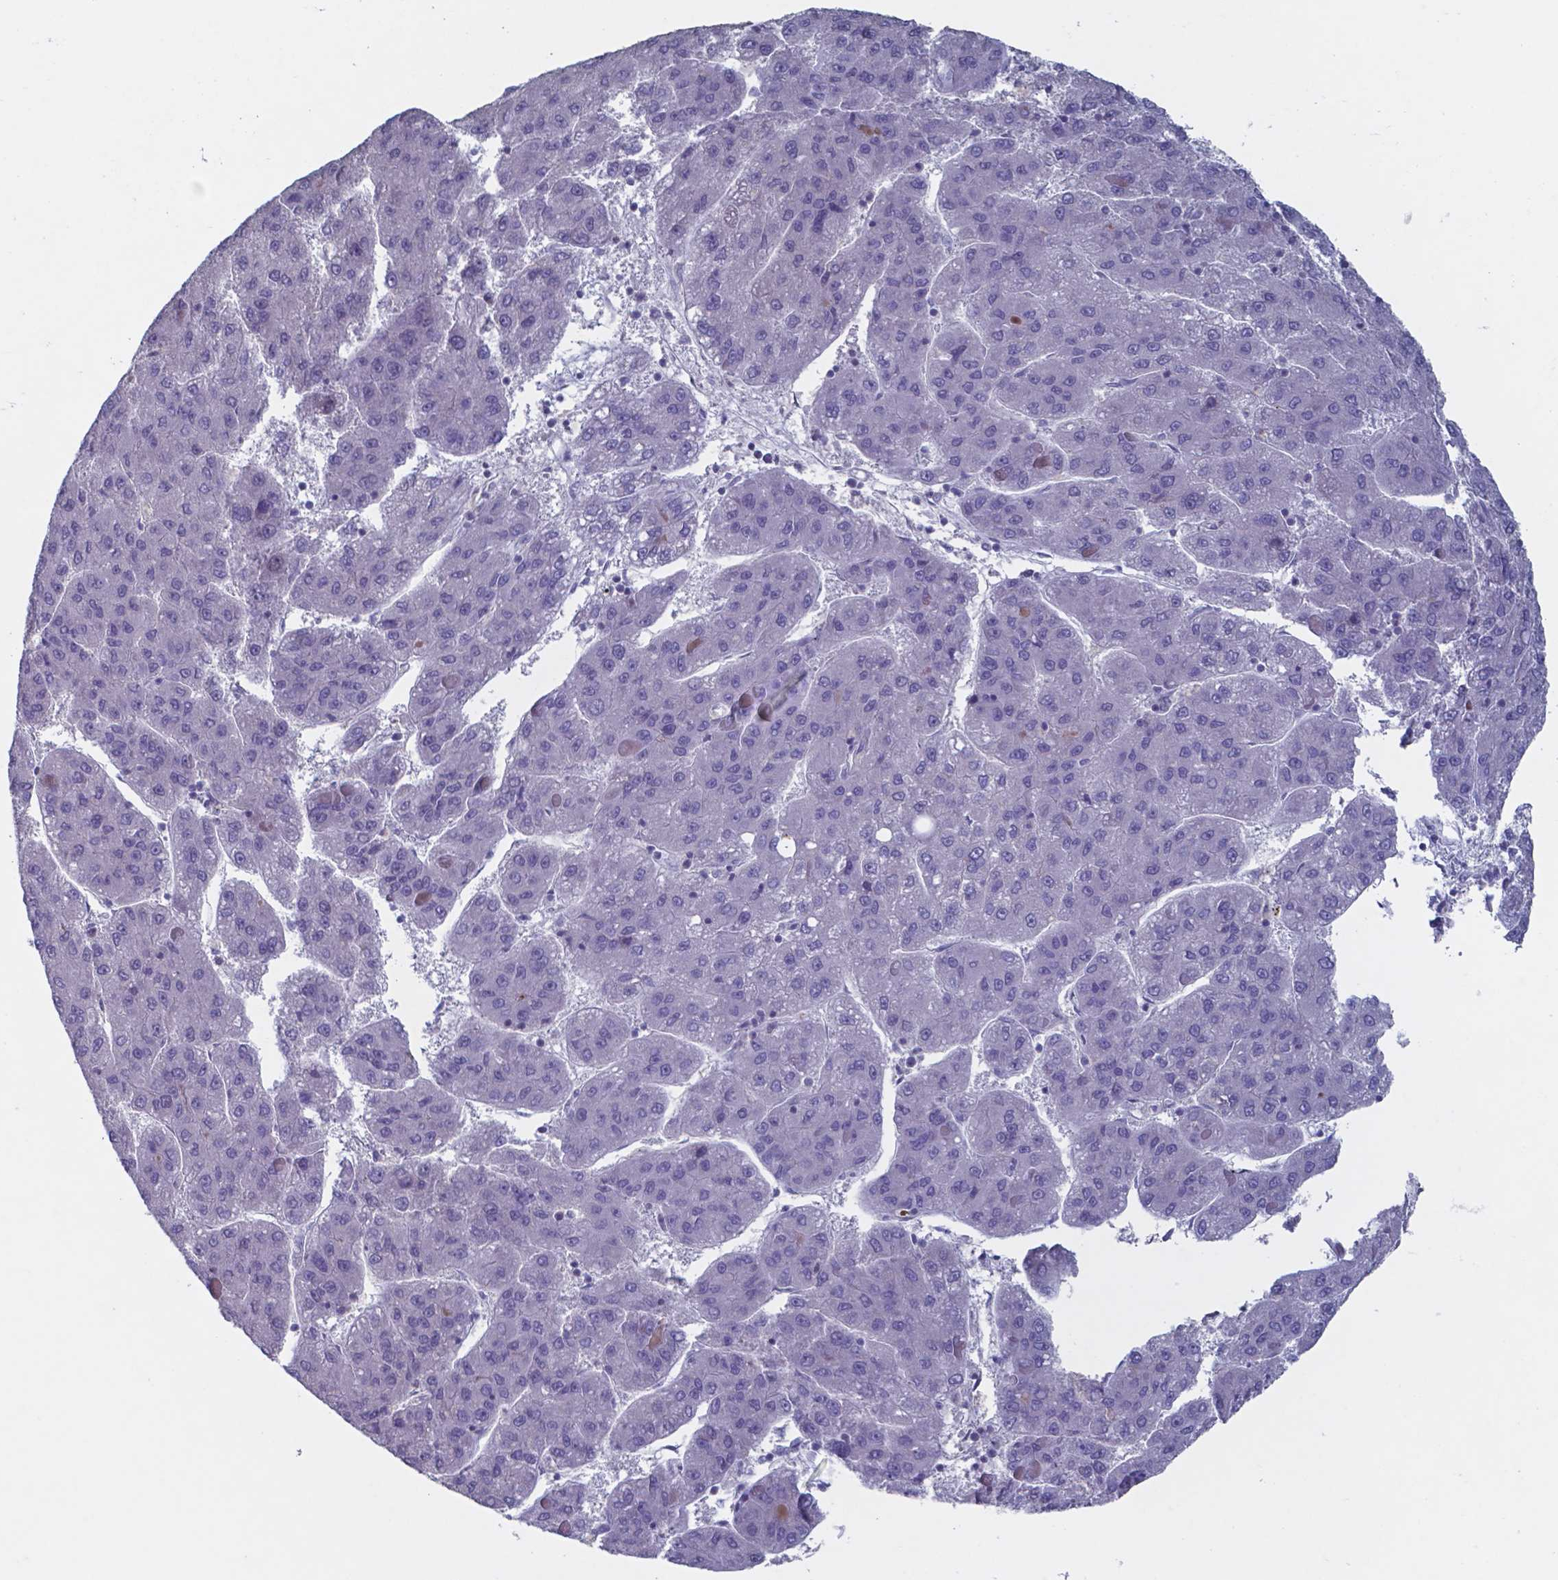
{"staining": {"intensity": "negative", "quantity": "none", "location": "none"}, "tissue": "liver cancer", "cell_type": "Tumor cells", "image_type": "cancer", "snomed": [{"axis": "morphology", "description": "Carcinoma, Hepatocellular, NOS"}, {"axis": "topography", "description": "Liver"}], "caption": "High magnification brightfield microscopy of liver cancer (hepatocellular carcinoma) stained with DAB (brown) and counterstained with hematoxylin (blue): tumor cells show no significant expression.", "gene": "TDP2", "patient": {"sex": "female", "age": 82}}